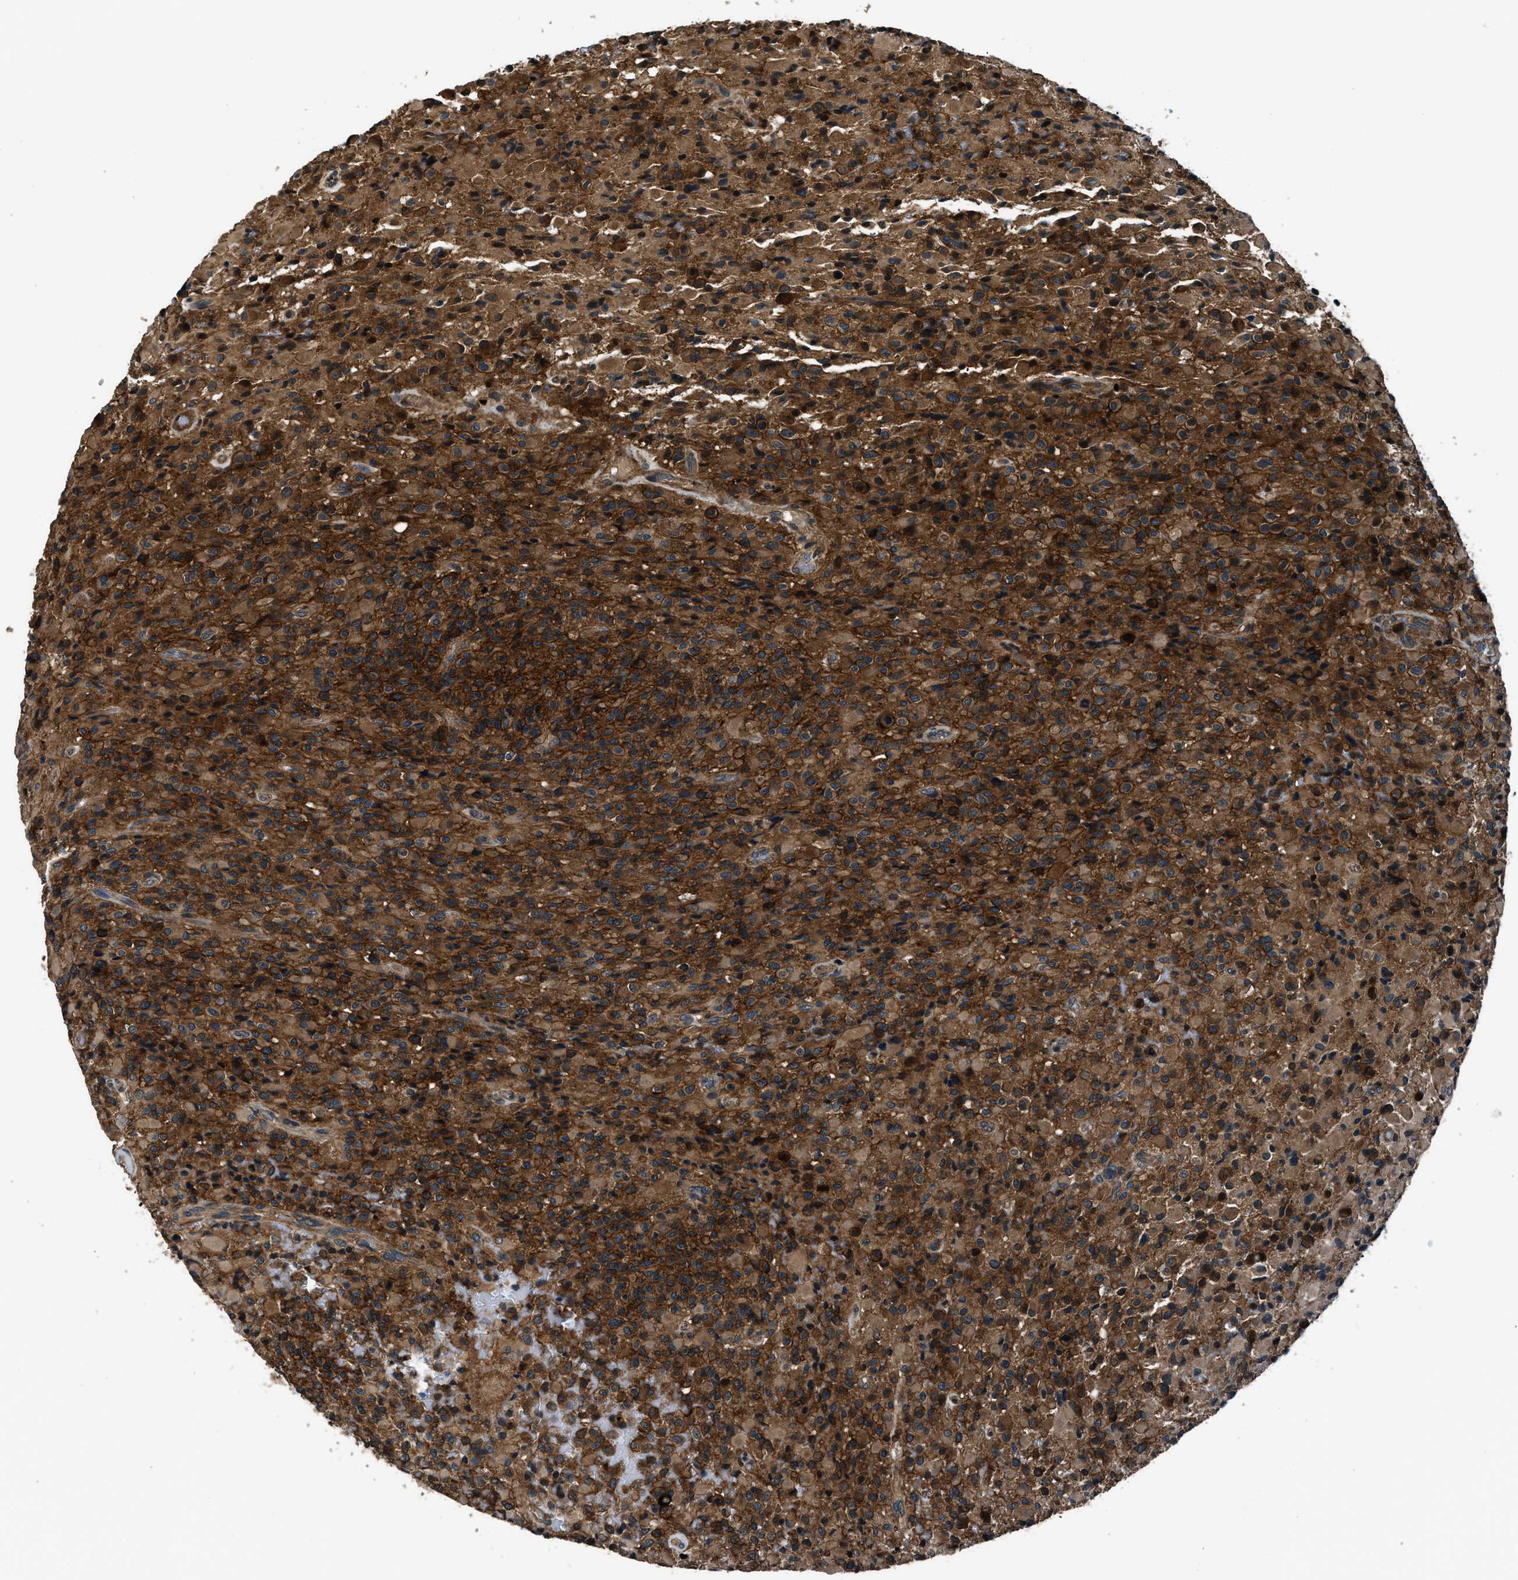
{"staining": {"intensity": "strong", "quantity": ">75%", "location": "cytoplasmic/membranous"}, "tissue": "glioma", "cell_type": "Tumor cells", "image_type": "cancer", "snomed": [{"axis": "morphology", "description": "Glioma, malignant, High grade"}, {"axis": "topography", "description": "Brain"}], "caption": "An immunohistochemistry (IHC) micrograph of neoplastic tissue is shown. Protein staining in brown highlights strong cytoplasmic/membranous positivity in glioma within tumor cells.", "gene": "ARHGEF11", "patient": {"sex": "male", "age": 71}}